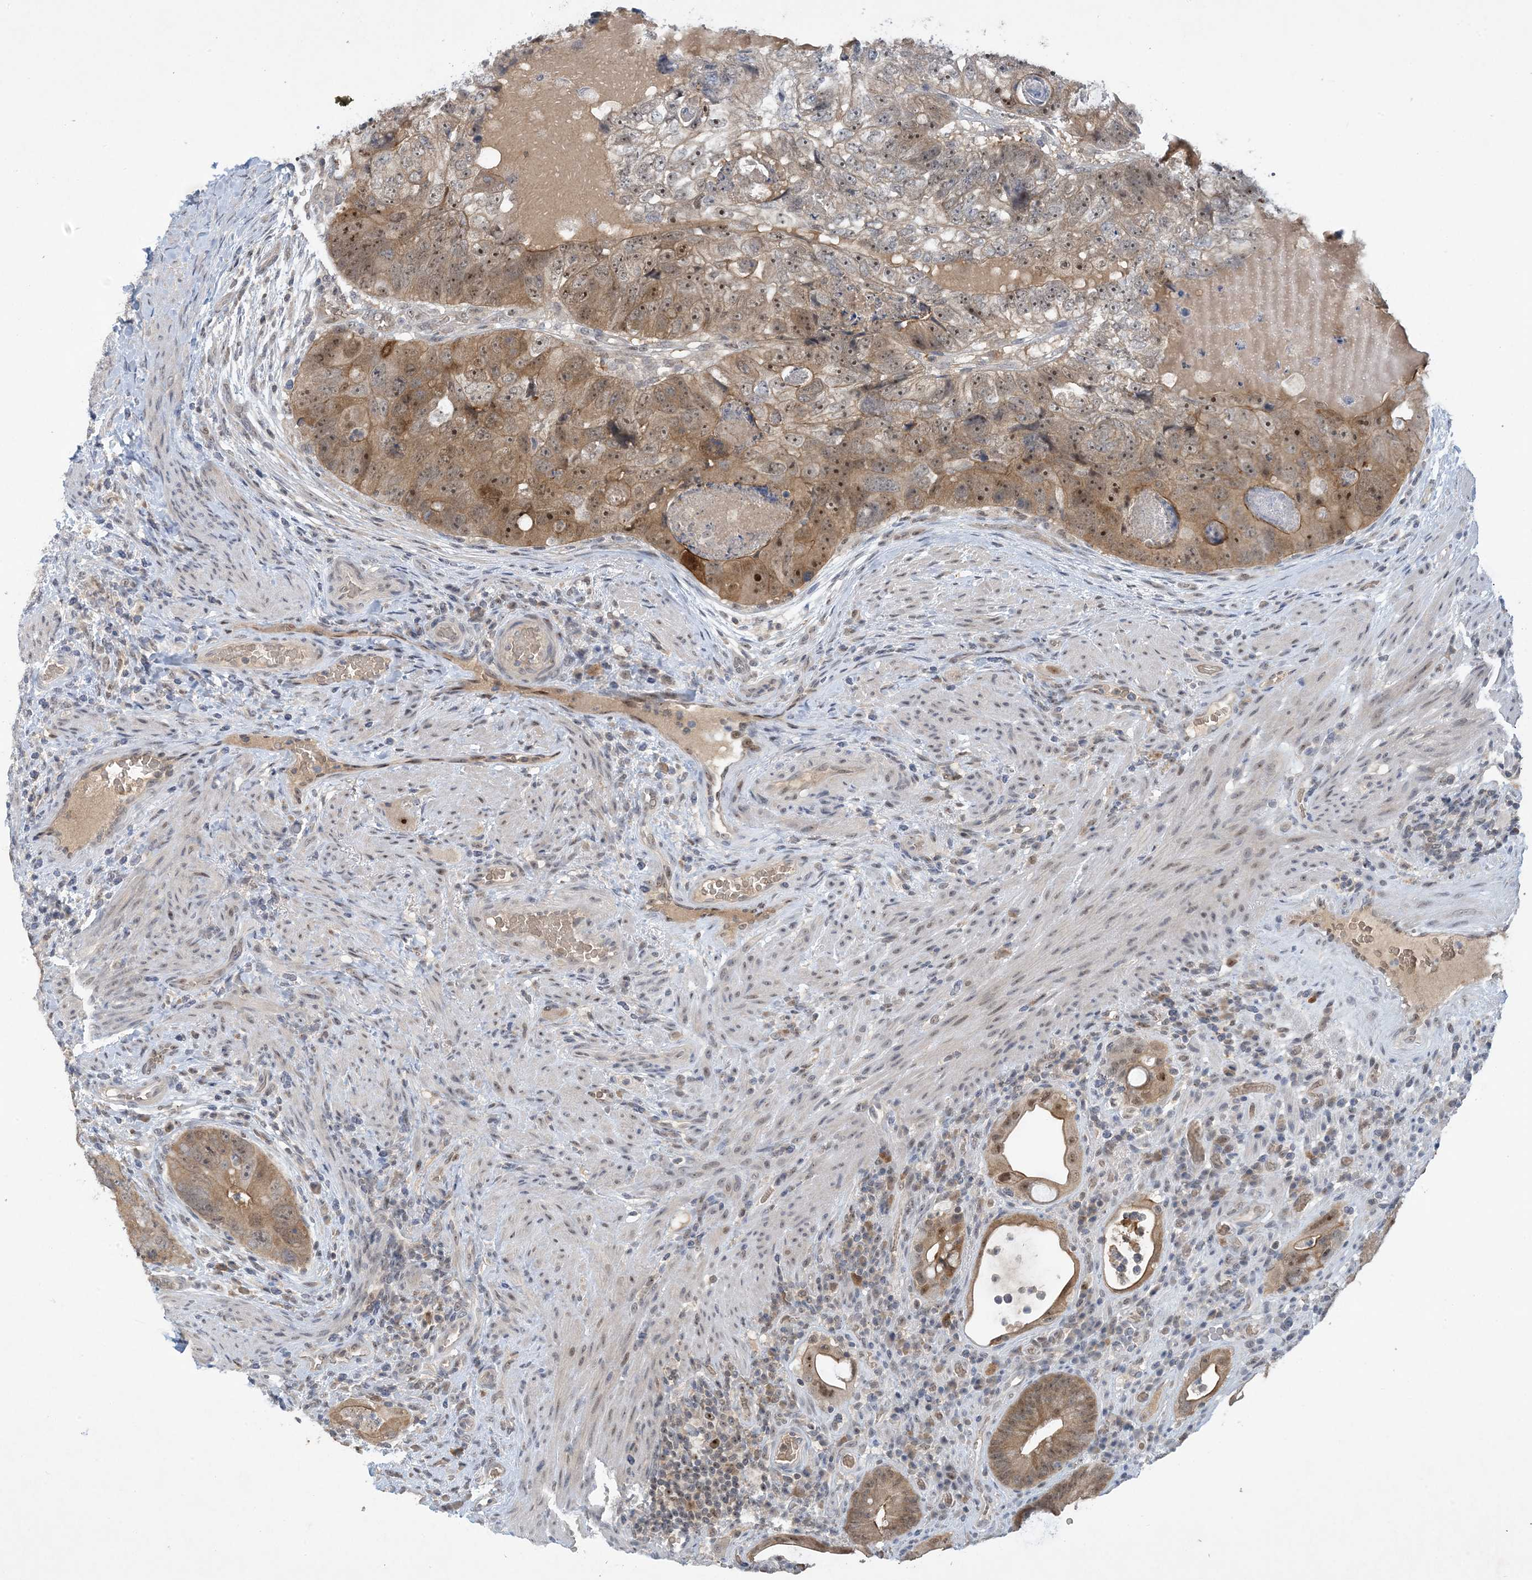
{"staining": {"intensity": "moderate", "quantity": ">75%", "location": "cytoplasmic/membranous,nuclear"}, "tissue": "colorectal cancer", "cell_type": "Tumor cells", "image_type": "cancer", "snomed": [{"axis": "morphology", "description": "Adenocarcinoma, NOS"}, {"axis": "topography", "description": "Rectum"}], "caption": "IHC staining of colorectal adenocarcinoma, which reveals medium levels of moderate cytoplasmic/membranous and nuclear expression in approximately >75% of tumor cells indicating moderate cytoplasmic/membranous and nuclear protein positivity. The staining was performed using DAB (brown) for protein detection and nuclei were counterstained in hematoxylin (blue).", "gene": "UBE2E1", "patient": {"sex": "male", "age": 59}}